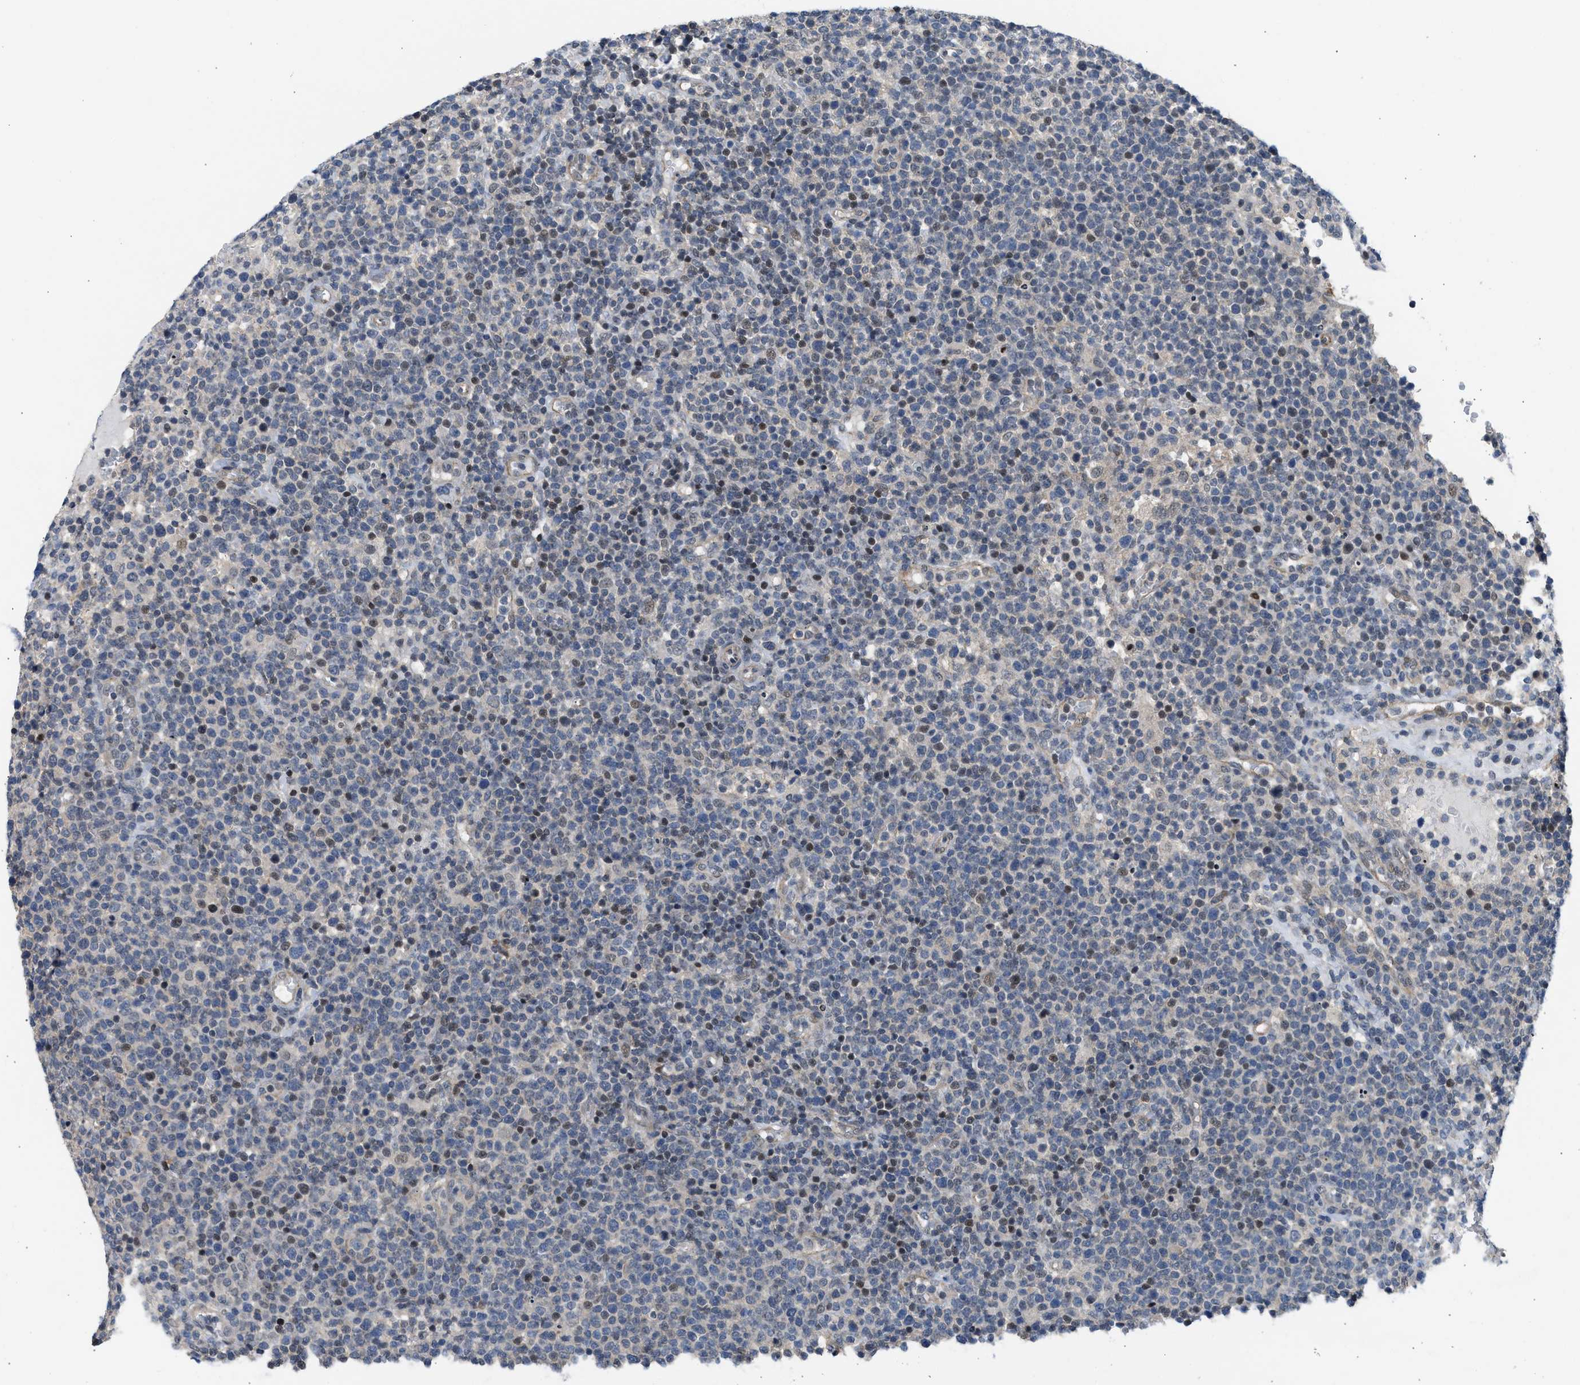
{"staining": {"intensity": "weak", "quantity": "25%-75%", "location": "nuclear"}, "tissue": "lymphoma", "cell_type": "Tumor cells", "image_type": "cancer", "snomed": [{"axis": "morphology", "description": "Malignant lymphoma, non-Hodgkin's type, High grade"}, {"axis": "topography", "description": "Lymph node"}], "caption": "High-grade malignant lymphoma, non-Hodgkin's type tissue exhibits weak nuclear expression in about 25%-75% of tumor cells, visualized by immunohistochemistry.", "gene": "OLIG3", "patient": {"sex": "male", "age": 61}}